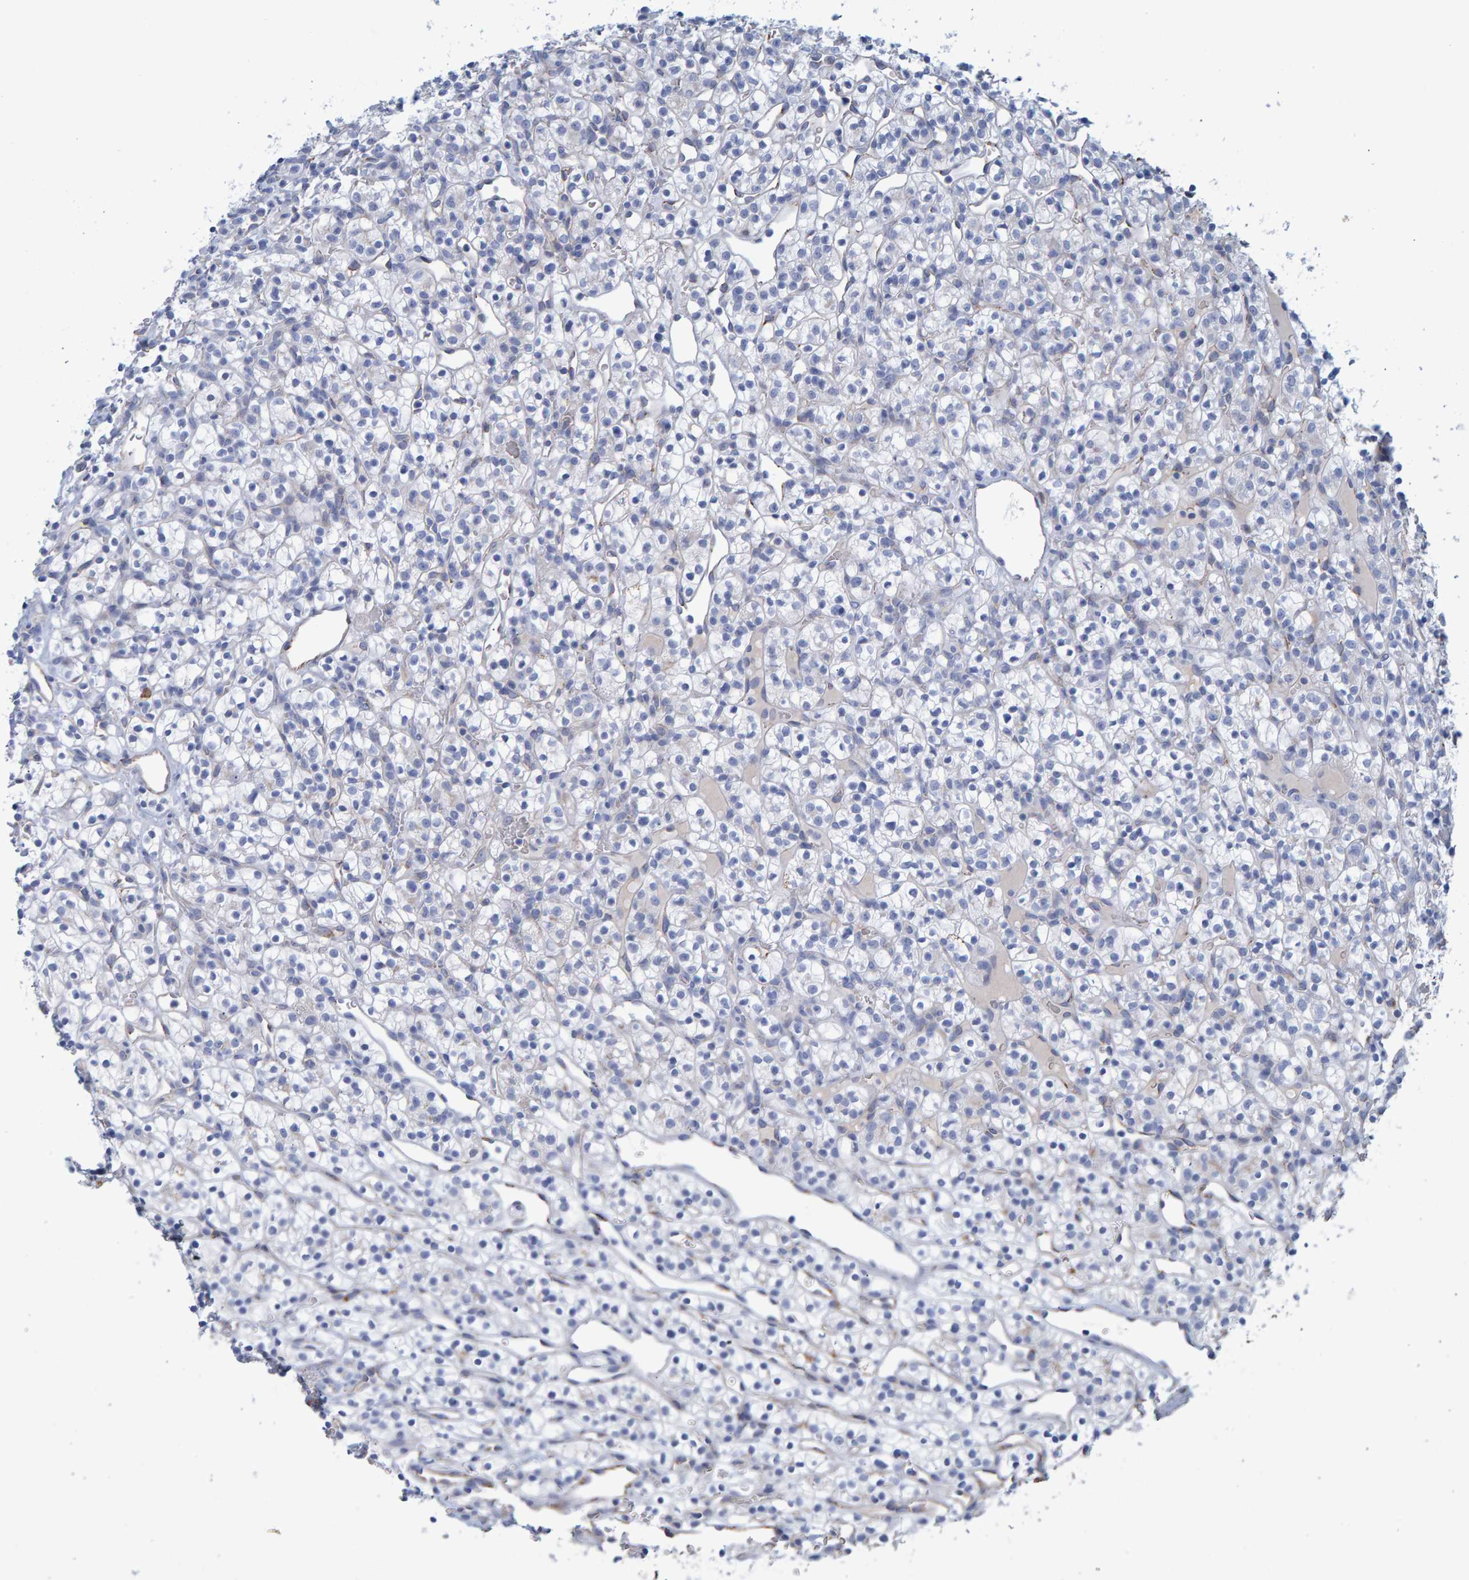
{"staining": {"intensity": "negative", "quantity": "none", "location": "none"}, "tissue": "renal cancer", "cell_type": "Tumor cells", "image_type": "cancer", "snomed": [{"axis": "morphology", "description": "Adenocarcinoma, NOS"}, {"axis": "topography", "description": "Kidney"}], "caption": "Tumor cells show no significant protein staining in renal cancer (adenocarcinoma). The staining is performed using DAB brown chromogen with nuclei counter-stained in using hematoxylin.", "gene": "SLC34A3", "patient": {"sex": "female", "age": 57}}